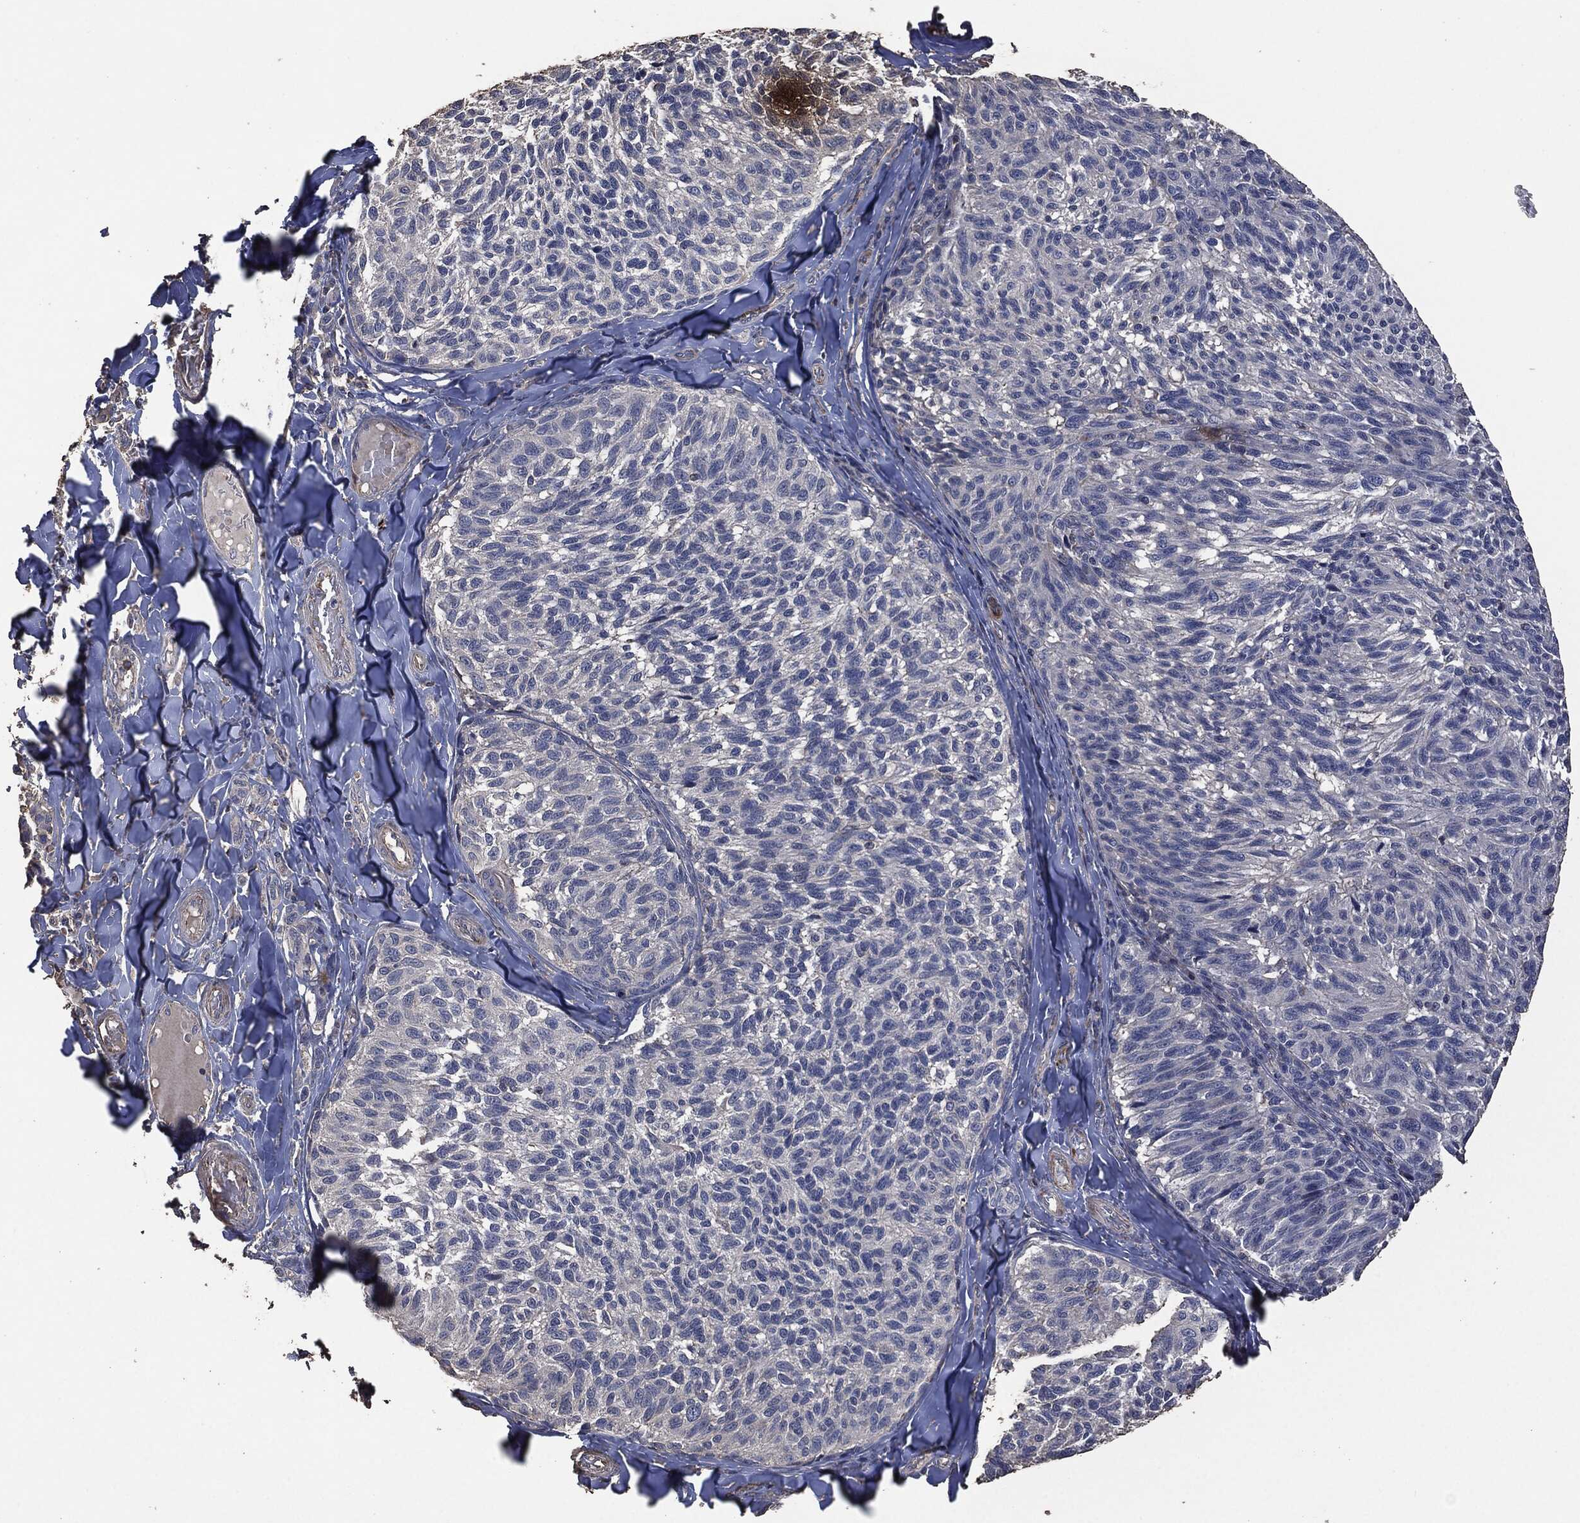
{"staining": {"intensity": "negative", "quantity": "none", "location": "none"}, "tissue": "melanoma", "cell_type": "Tumor cells", "image_type": "cancer", "snomed": [{"axis": "morphology", "description": "Malignant melanoma, NOS"}, {"axis": "topography", "description": "Skin"}], "caption": "Immunohistochemistry (IHC) micrograph of neoplastic tissue: melanoma stained with DAB (3,3'-diaminobenzidine) displays no significant protein expression in tumor cells.", "gene": "MSLN", "patient": {"sex": "female", "age": 73}}